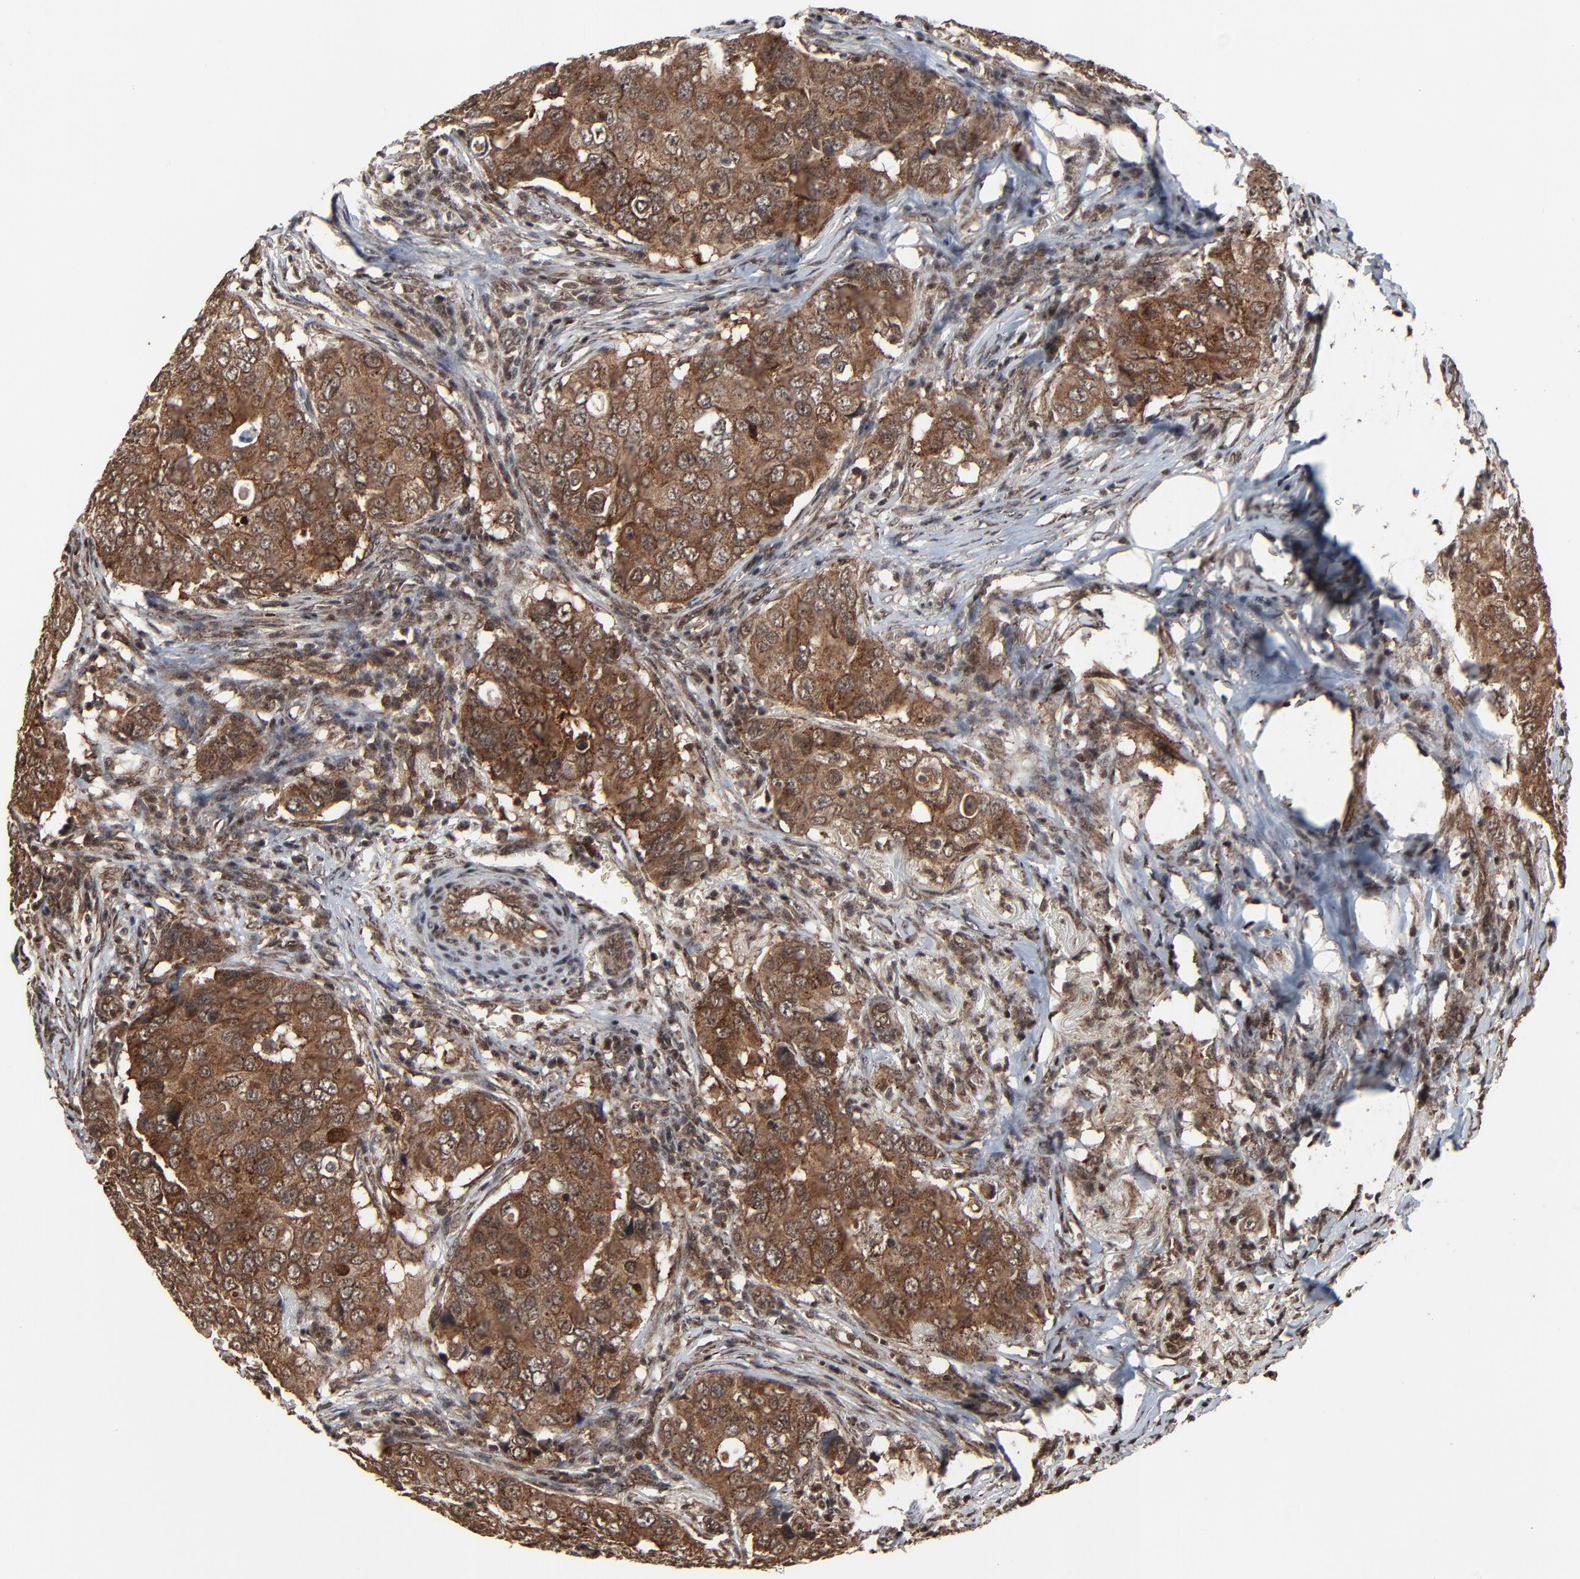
{"staining": {"intensity": "strong", "quantity": ">75%", "location": "cytoplasmic/membranous,nuclear"}, "tissue": "breast cancer", "cell_type": "Tumor cells", "image_type": "cancer", "snomed": [{"axis": "morphology", "description": "Duct carcinoma"}, {"axis": "topography", "description": "Breast"}], "caption": "This is an image of immunohistochemistry (IHC) staining of infiltrating ductal carcinoma (breast), which shows strong expression in the cytoplasmic/membranous and nuclear of tumor cells.", "gene": "RHOJ", "patient": {"sex": "female", "age": 54}}